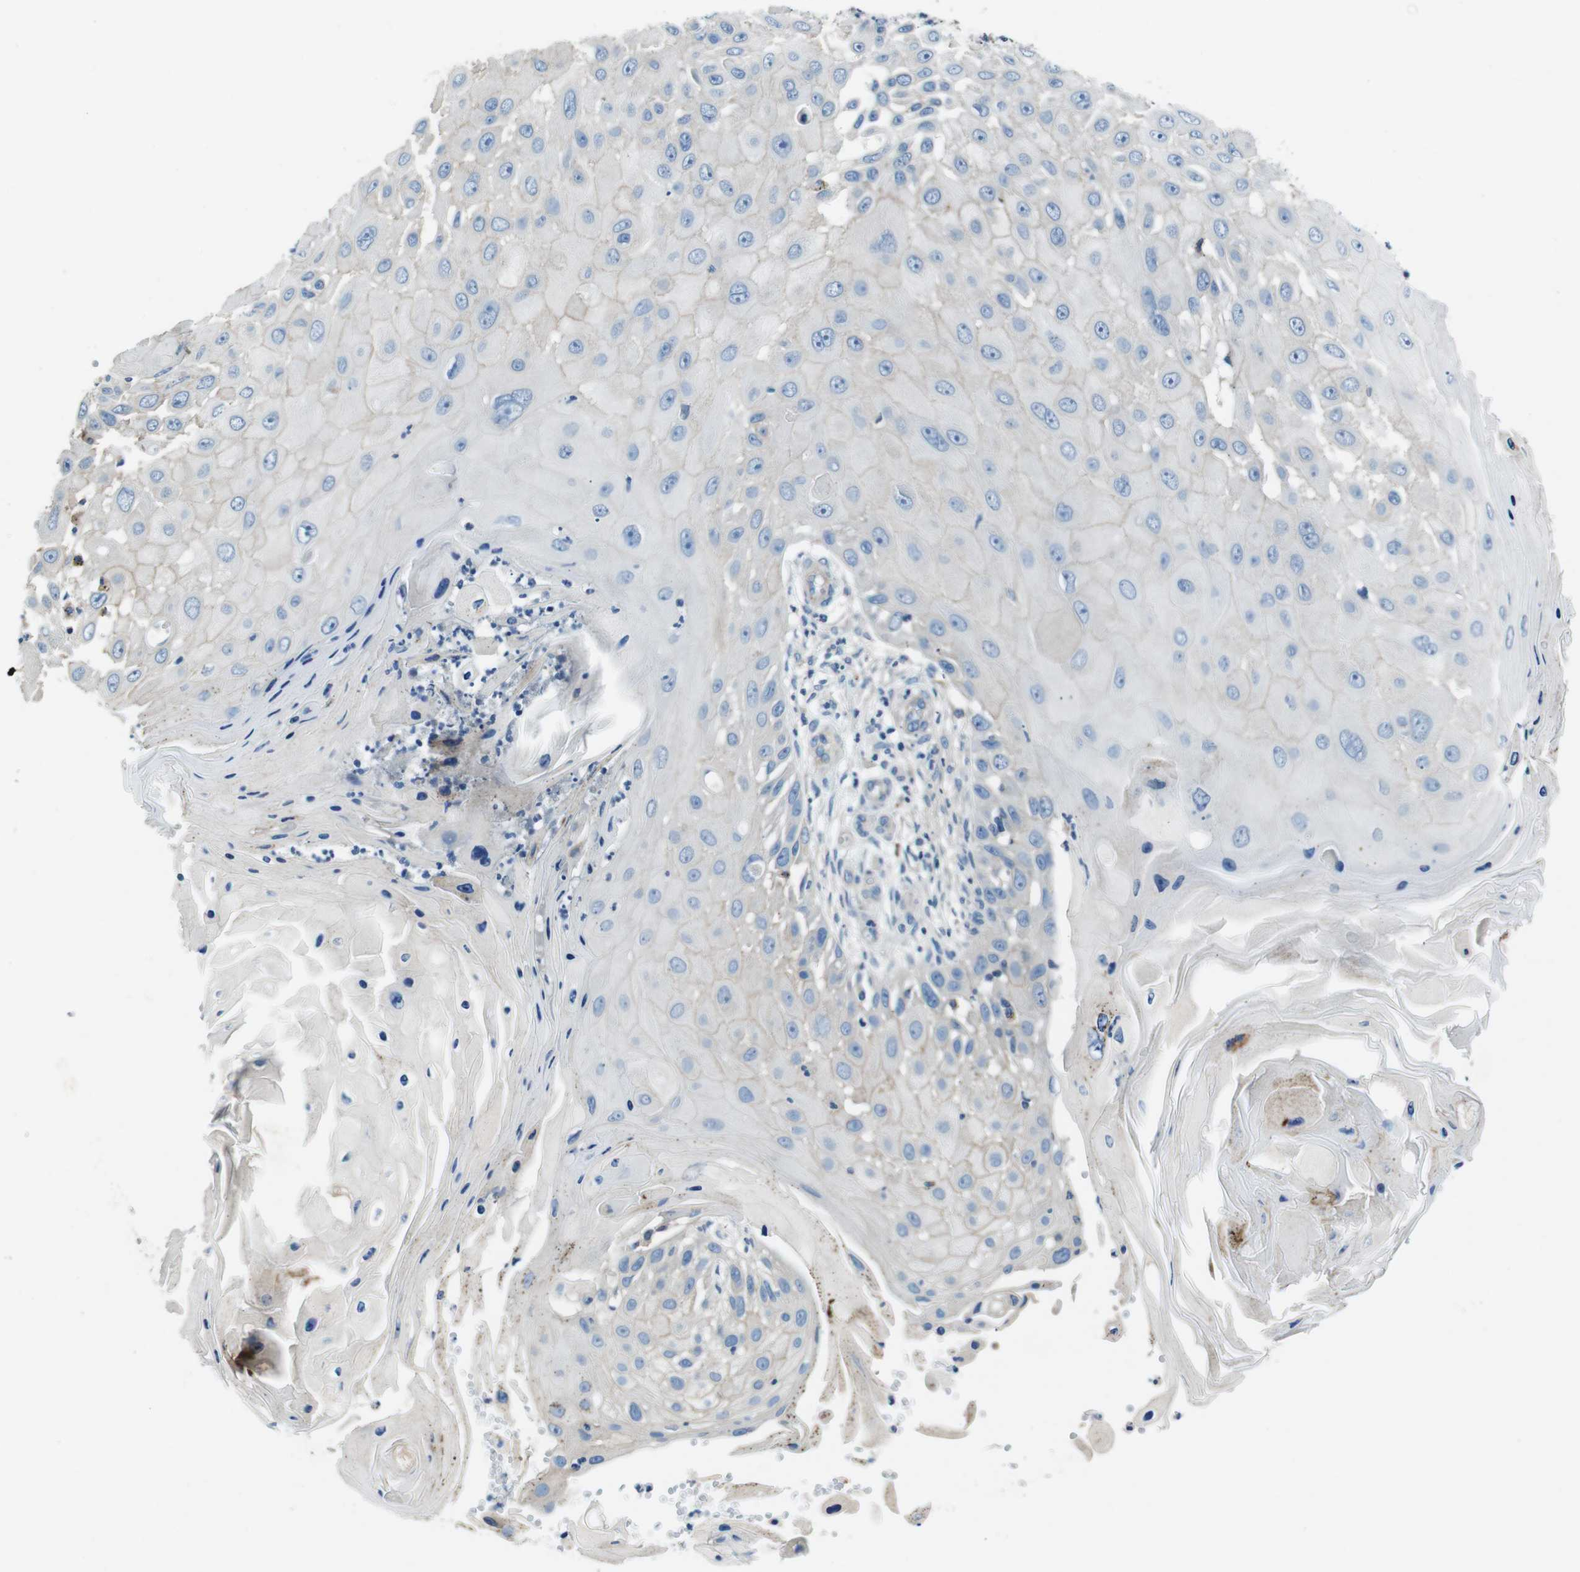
{"staining": {"intensity": "negative", "quantity": "none", "location": "none"}, "tissue": "skin cancer", "cell_type": "Tumor cells", "image_type": "cancer", "snomed": [{"axis": "morphology", "description": "Squamous cell carcinoma, NOS"}, {"axis": "topography", "description": "Skin"}], "caption": "High magnification brightfield microscopy of skin cancer stained with DAB (brown) and counterstained with hematoxylin (blue): tumor cells show no significant positivity.", "gene": "TULP3", "patient": {"sex": "female", "age": 44}}